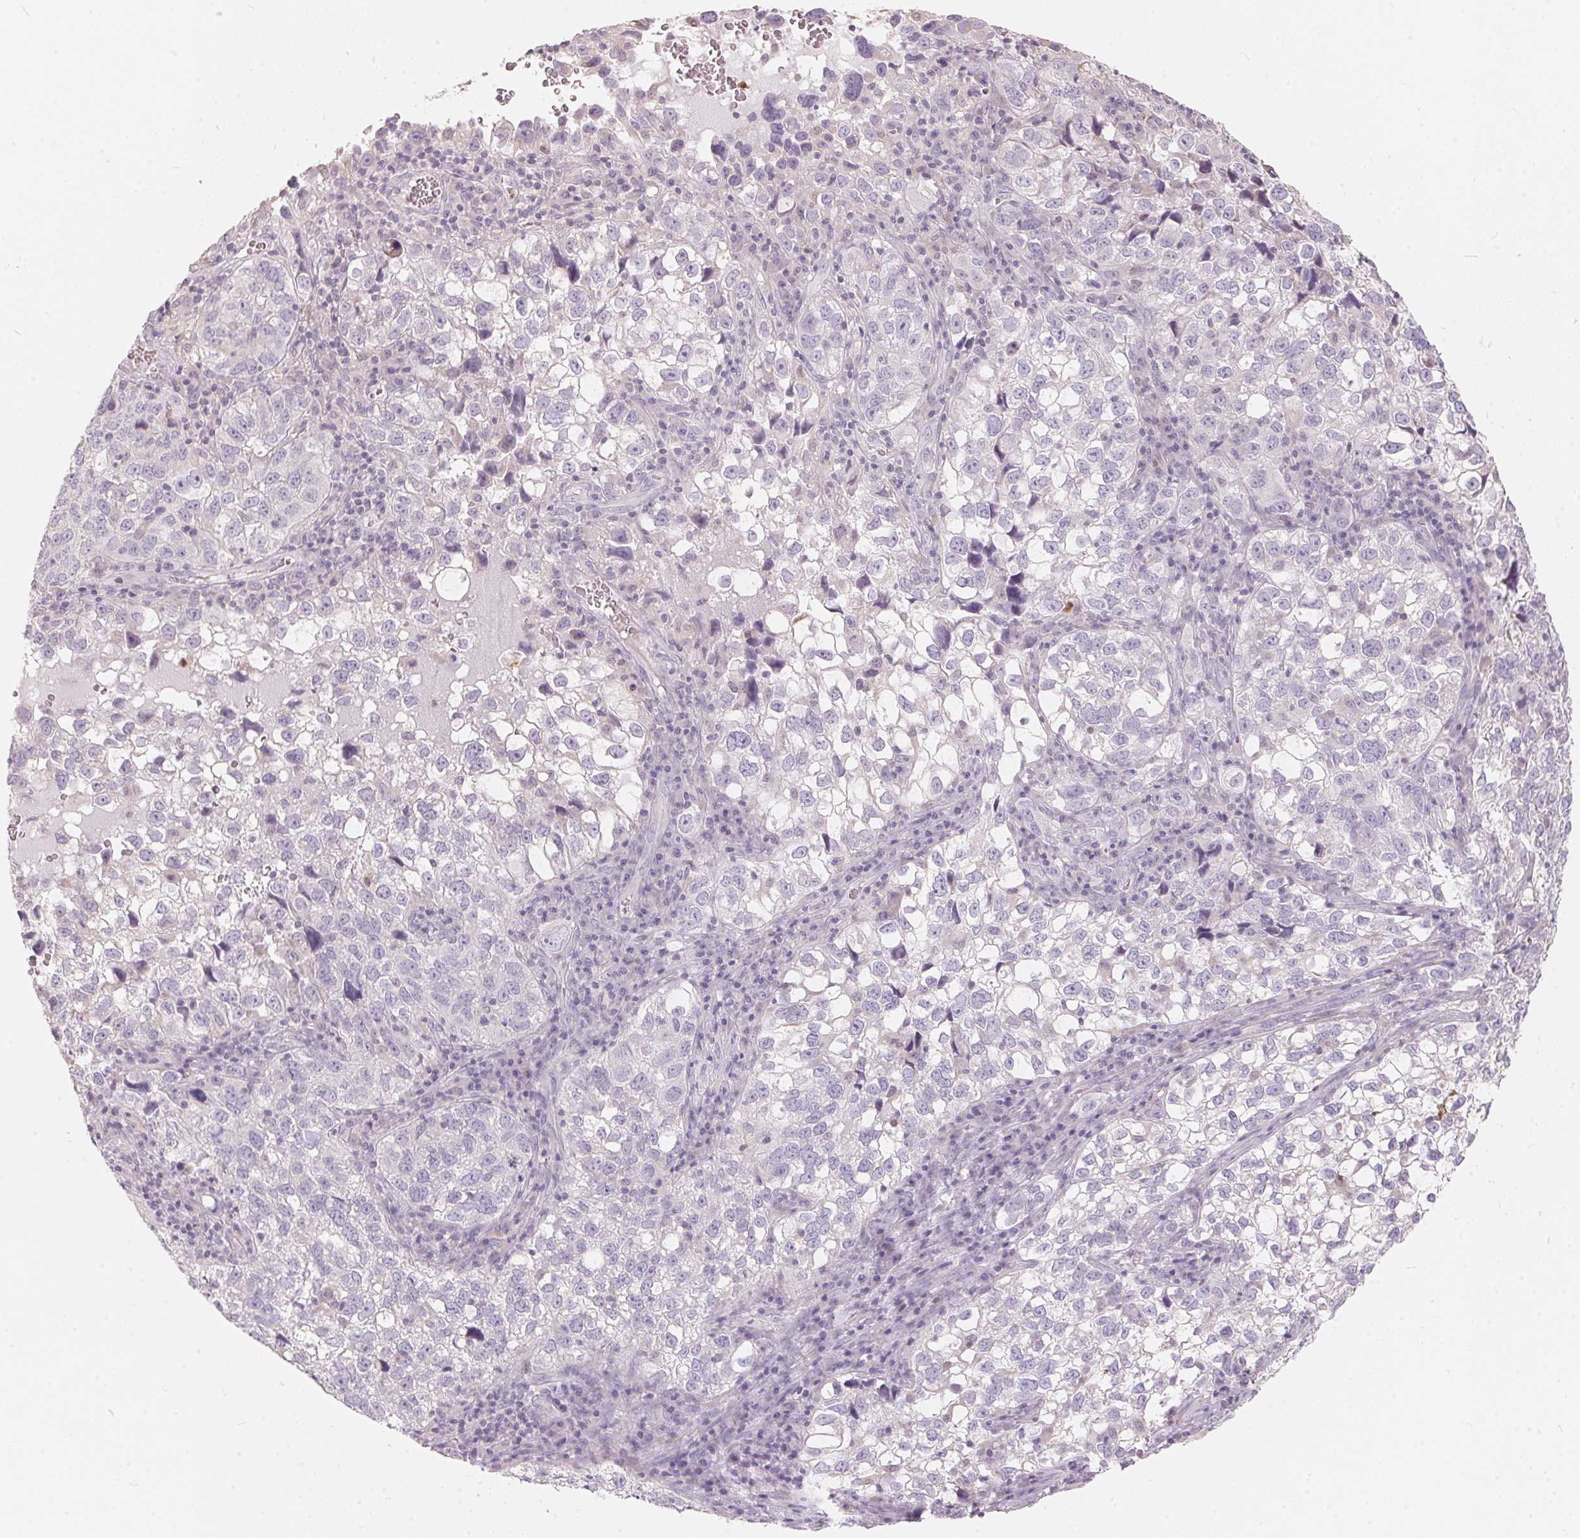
{"staining": {"intensity": "negative", "quantity": "none", "location": "none"}, "tissue": "cervical cancer", "cell_type": "Tumor cells", "image_type": "cancer", "snomed": [{"axis": "morphology", "description": "Squamous cell carcinoma, NOS"}, {"axis": "topography", "description": "Cervix"}], "caption": "Tumor cells are negative for brown protein staining in cervical cancer (squamous cell carcinoma). (DAB IHC with hematoxylin counter stain).", "gene": "SERPINB1", "patient": {"sex": "female", "age": 55}}